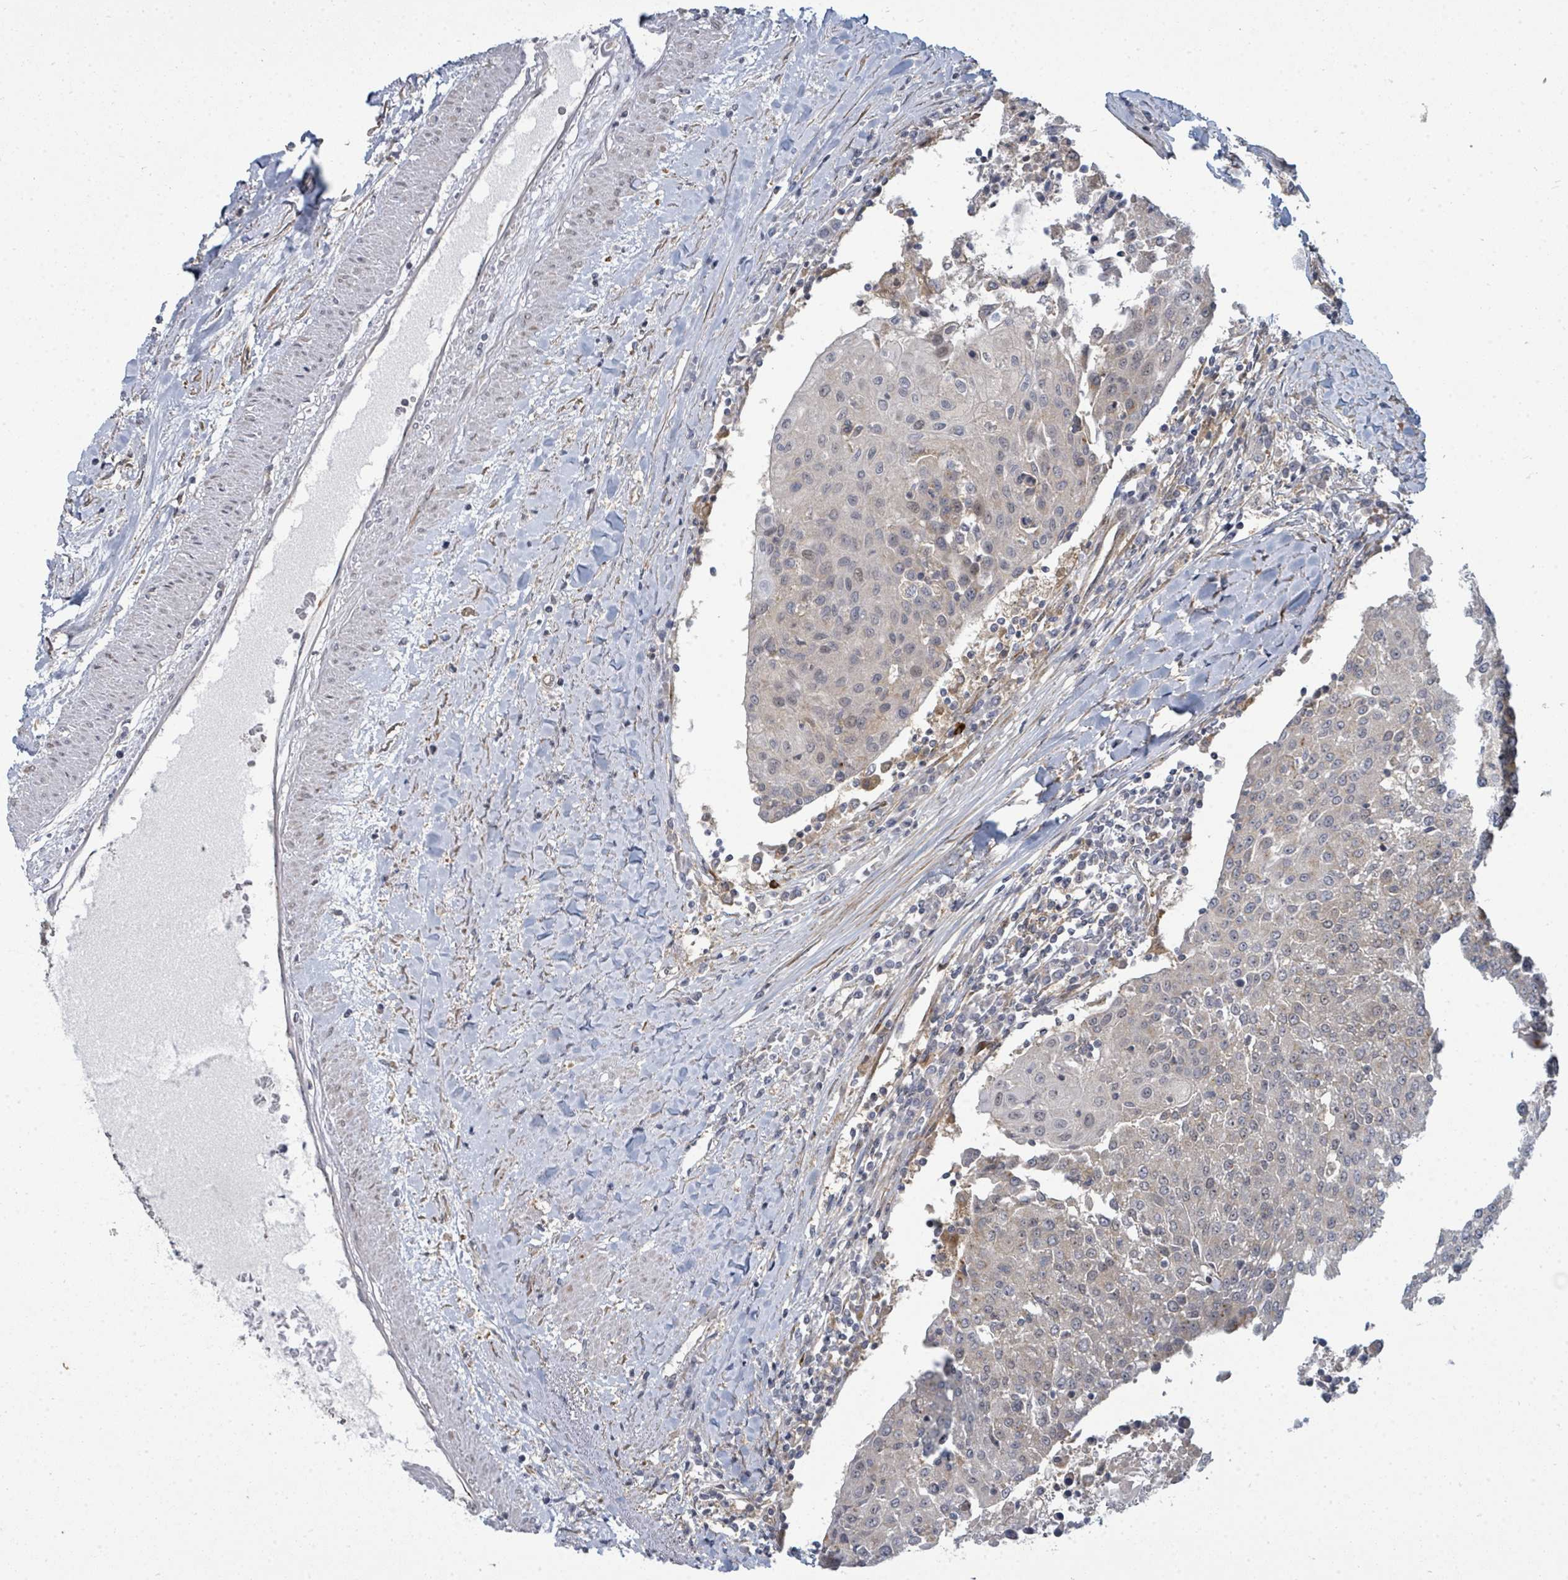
{"staining": {"intensity": "negative", "quantity": "none", "location": "none"}, "tissue": "urothelial cancer", "cell_type": "Tumor cells", "image_type": "cancer", "snomed": [{"axis": "morphology", "description": "Urothelial carcinoma, High grade"}, {"axis": "topography", "description": "Urinary bladder"}], "caption": "This is an immunohistochemistry (IHC) histopathology image of human urothelial cancer. There is no expression in tumor cells.", "gene": "PSMG2", "patient": {"sex": "female", "age": 85}}